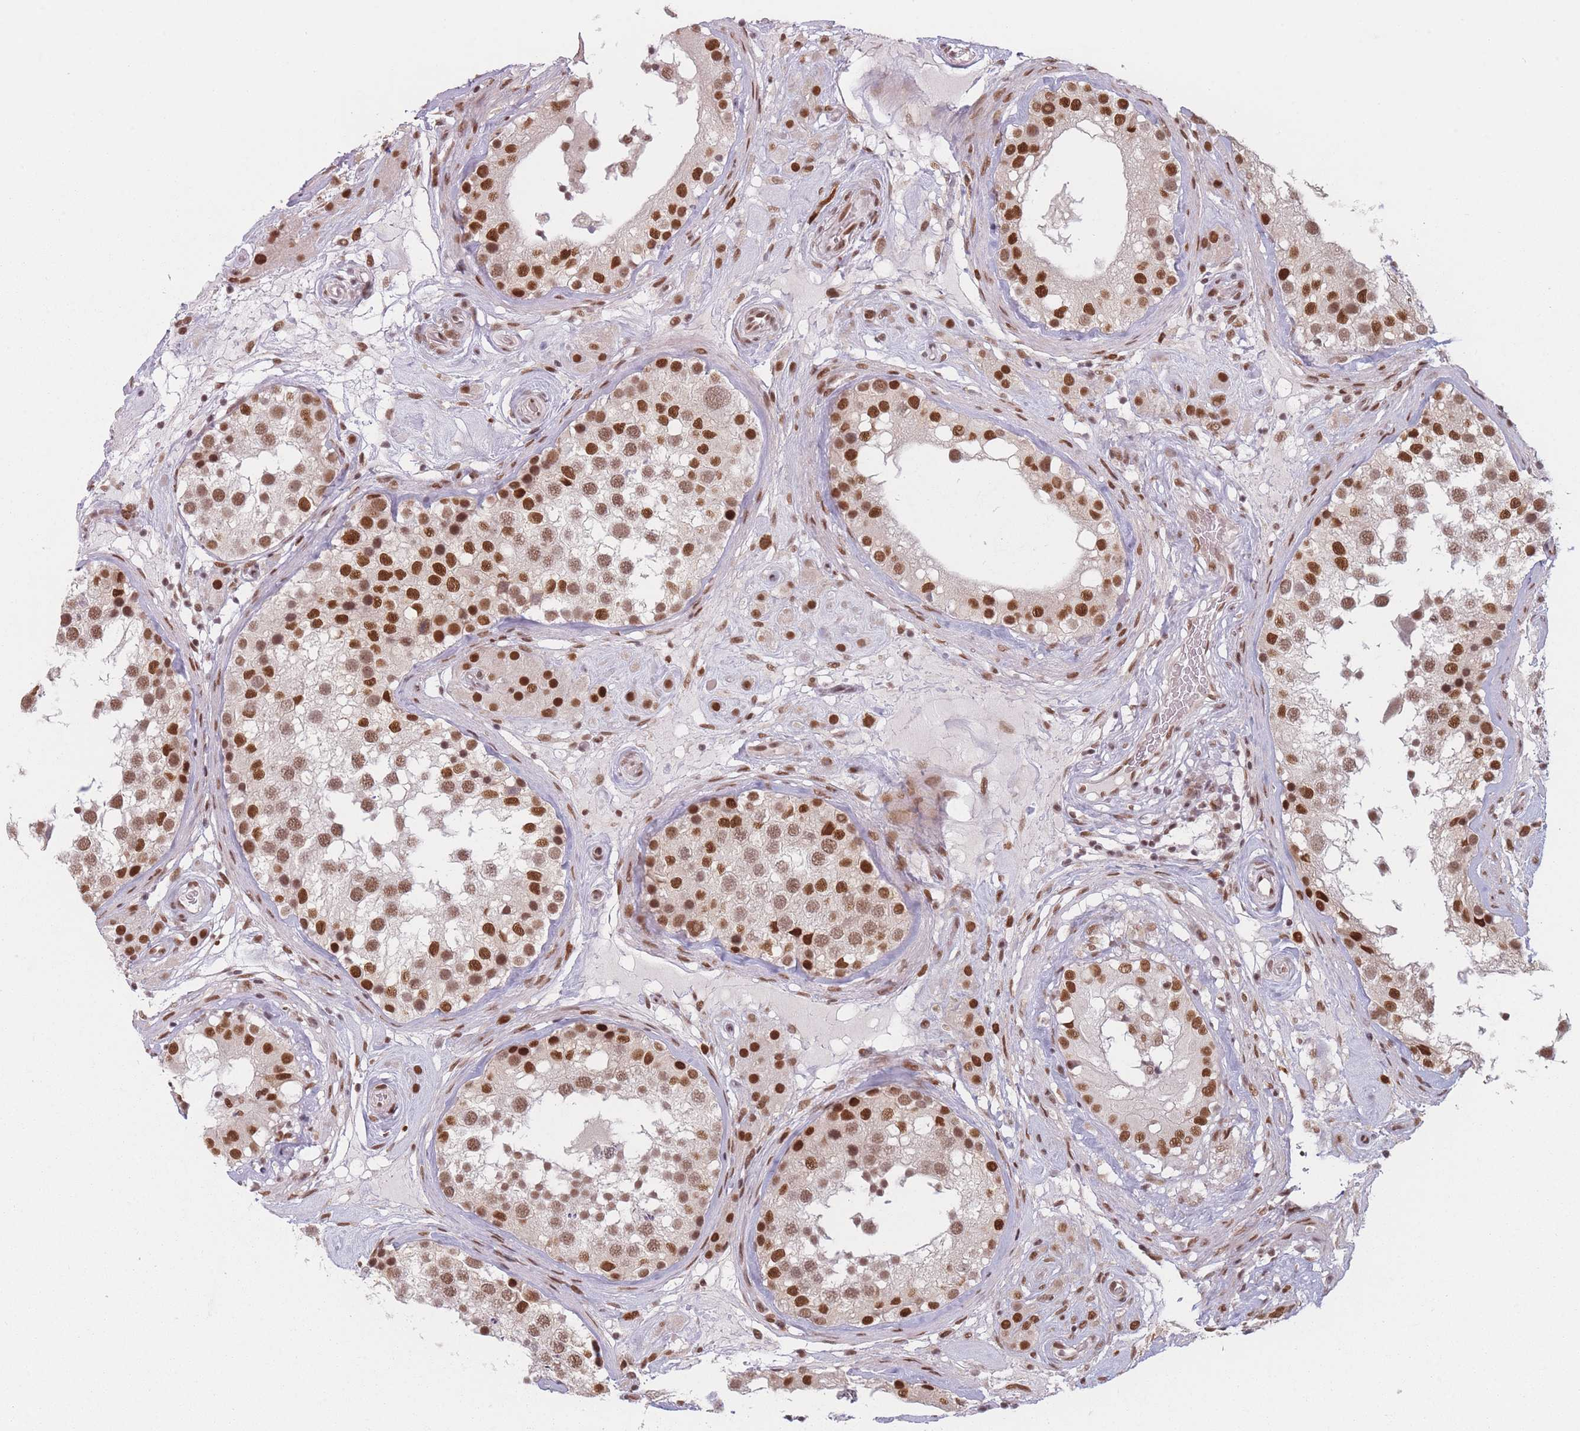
{"staining": {"intensity": "strong", "quantity": ">75%", "location": "nuclear"}, "tissue": "testis", "cell_type": "Cells in seminiferous ducts", "image_type": "normal", "snomed": [{"axis": "morphology", "description": "Normal tissue, NOS"}, {"axis": "topography", "description": "Testis"}], "caption": "Strong nuclear protein positivity is identified in about >75% of cells in seminiferous ducts in testis.", "gene": "SUPT6H", "patient": {"sex": "male", "age": 46}}